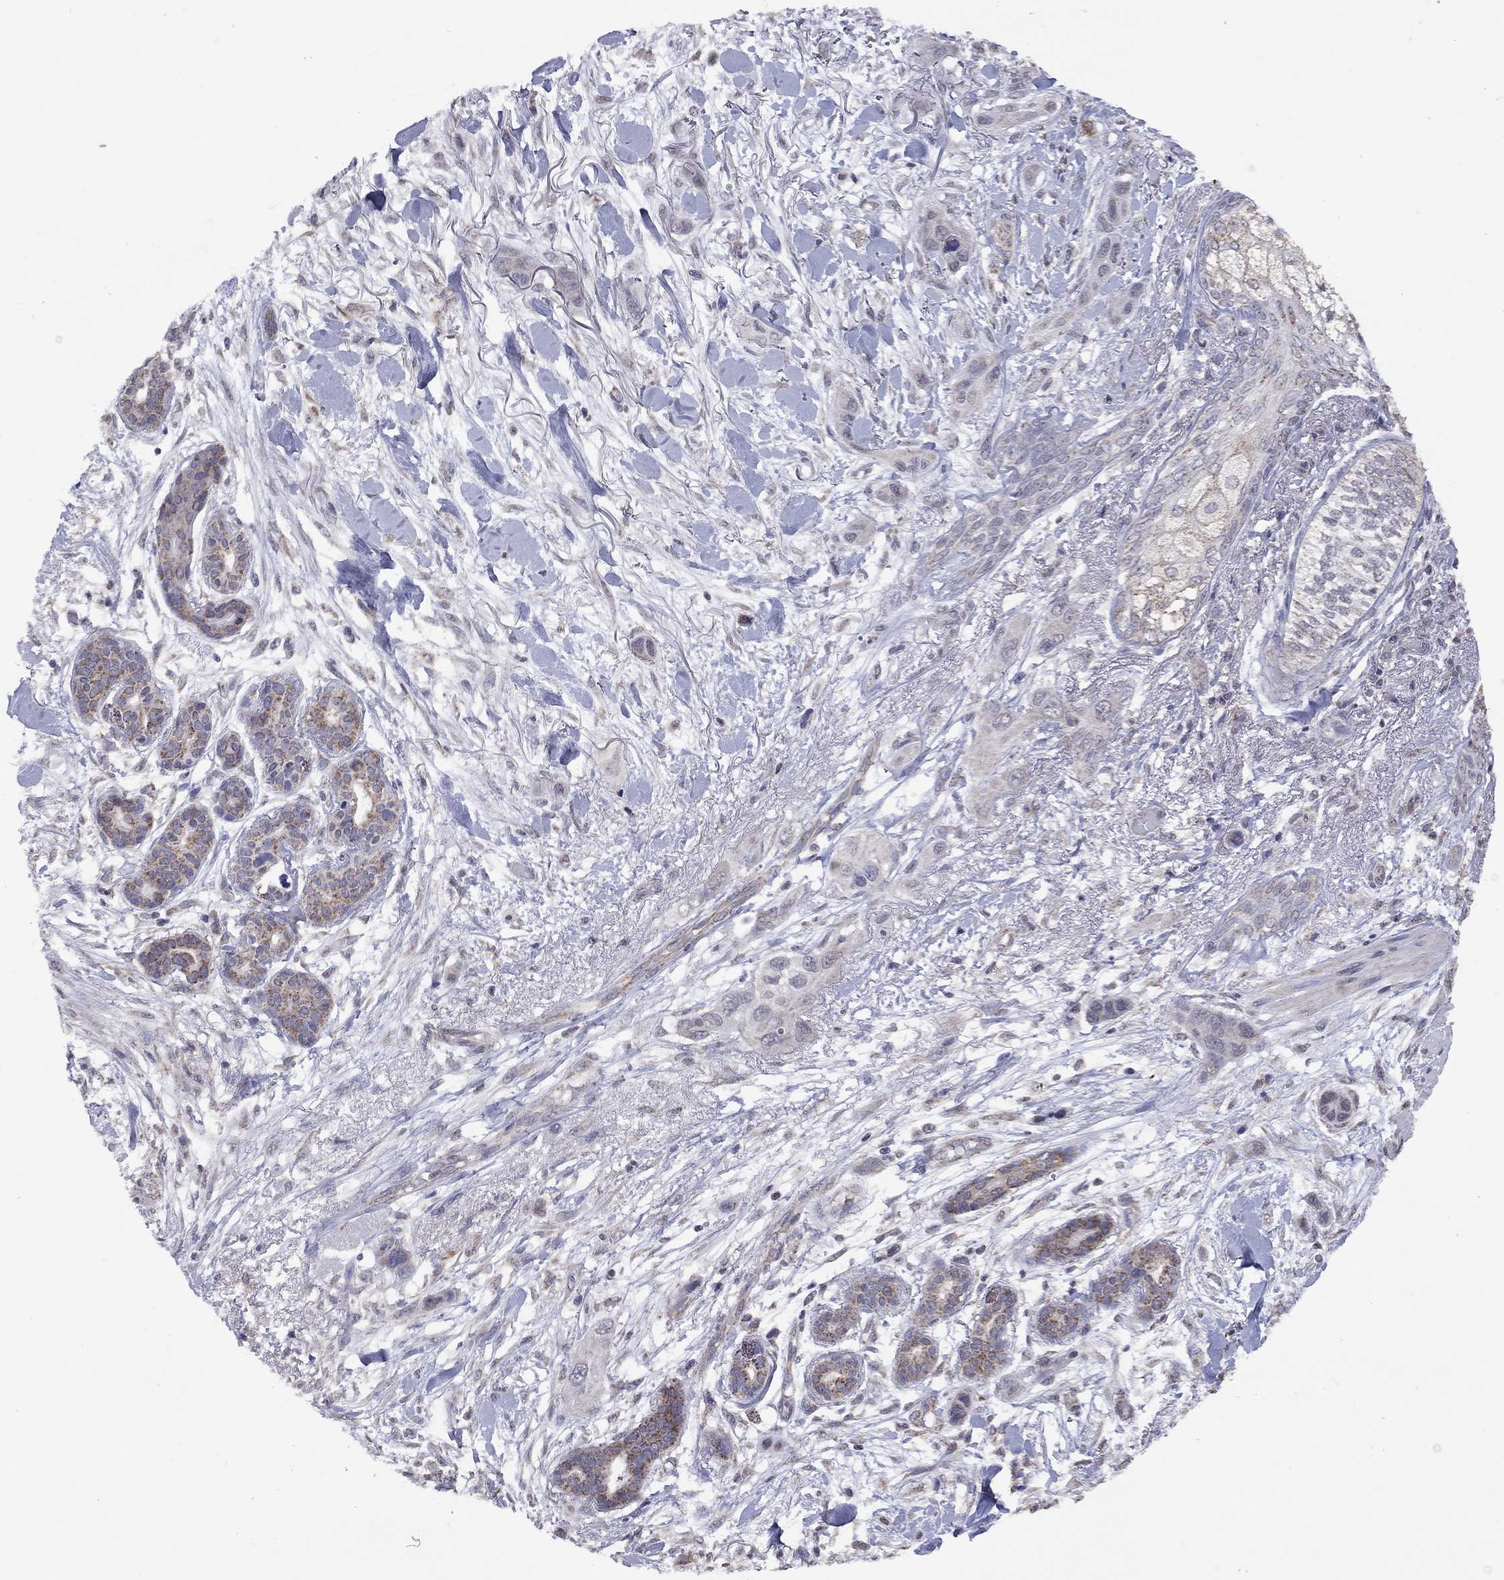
{"staining": {"intensity": "moderate", "quantity": "25%-75%", "location": "cytoplasmic/membranous"}, "tissue": "skin cancer", "cell_type": "Tumor cells", "image_type": "cancer", "snomed": [{"axis": "morphology", "description": "Squamous cell carcinoma, NOS"}, {"axis": "topography", "description": "Skin"}], "caption": "Immunohistochemical staining of human skin squamous cell carcinoma reveals moderate cytoplasmic/membranous protein staining in about 25%-75% of tumor cells.", "gene": "NDUFB1", "patient": {"sex": "male", "age": 79}}